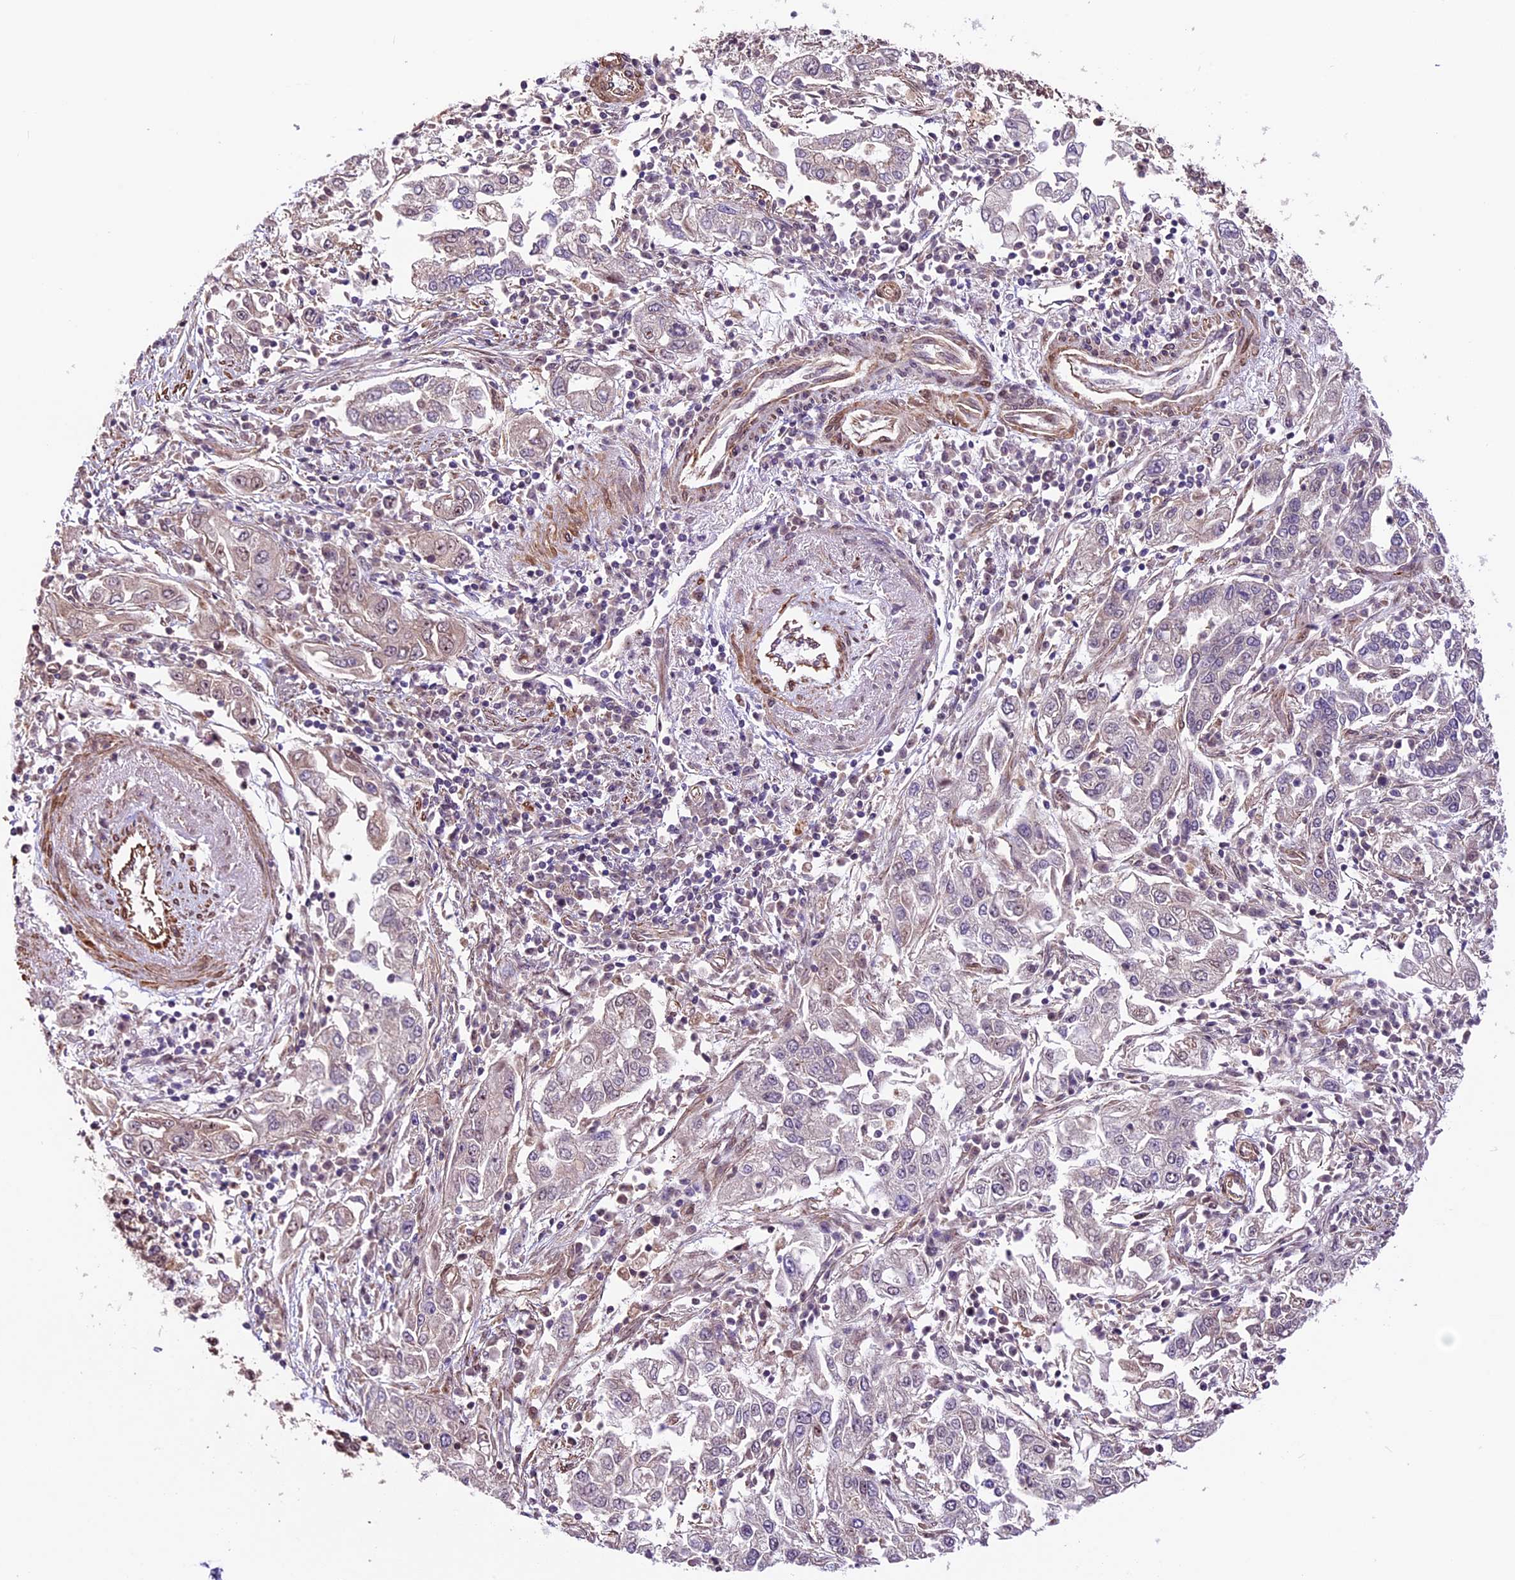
{"staining": {"intensity": "negative", "quantity": "none", "location": "none"}, "tissue": "endometrial cancer", "cell_type": "Tumor cells", "image_type": "cancer", "snomed": [{"axis": "morphology", "description": "Adenocarcinoma, NOS"}, {"axis": "topography", "description": "Endometrium"}], "caption": "The immunohistochemistry (IHC) micrograph has no significant expression in tumor cells of endometrial cancer (adenocarcinoma) tissue.", "gene": "DHX38", "patient": {"sex": "female", "age": 49}}